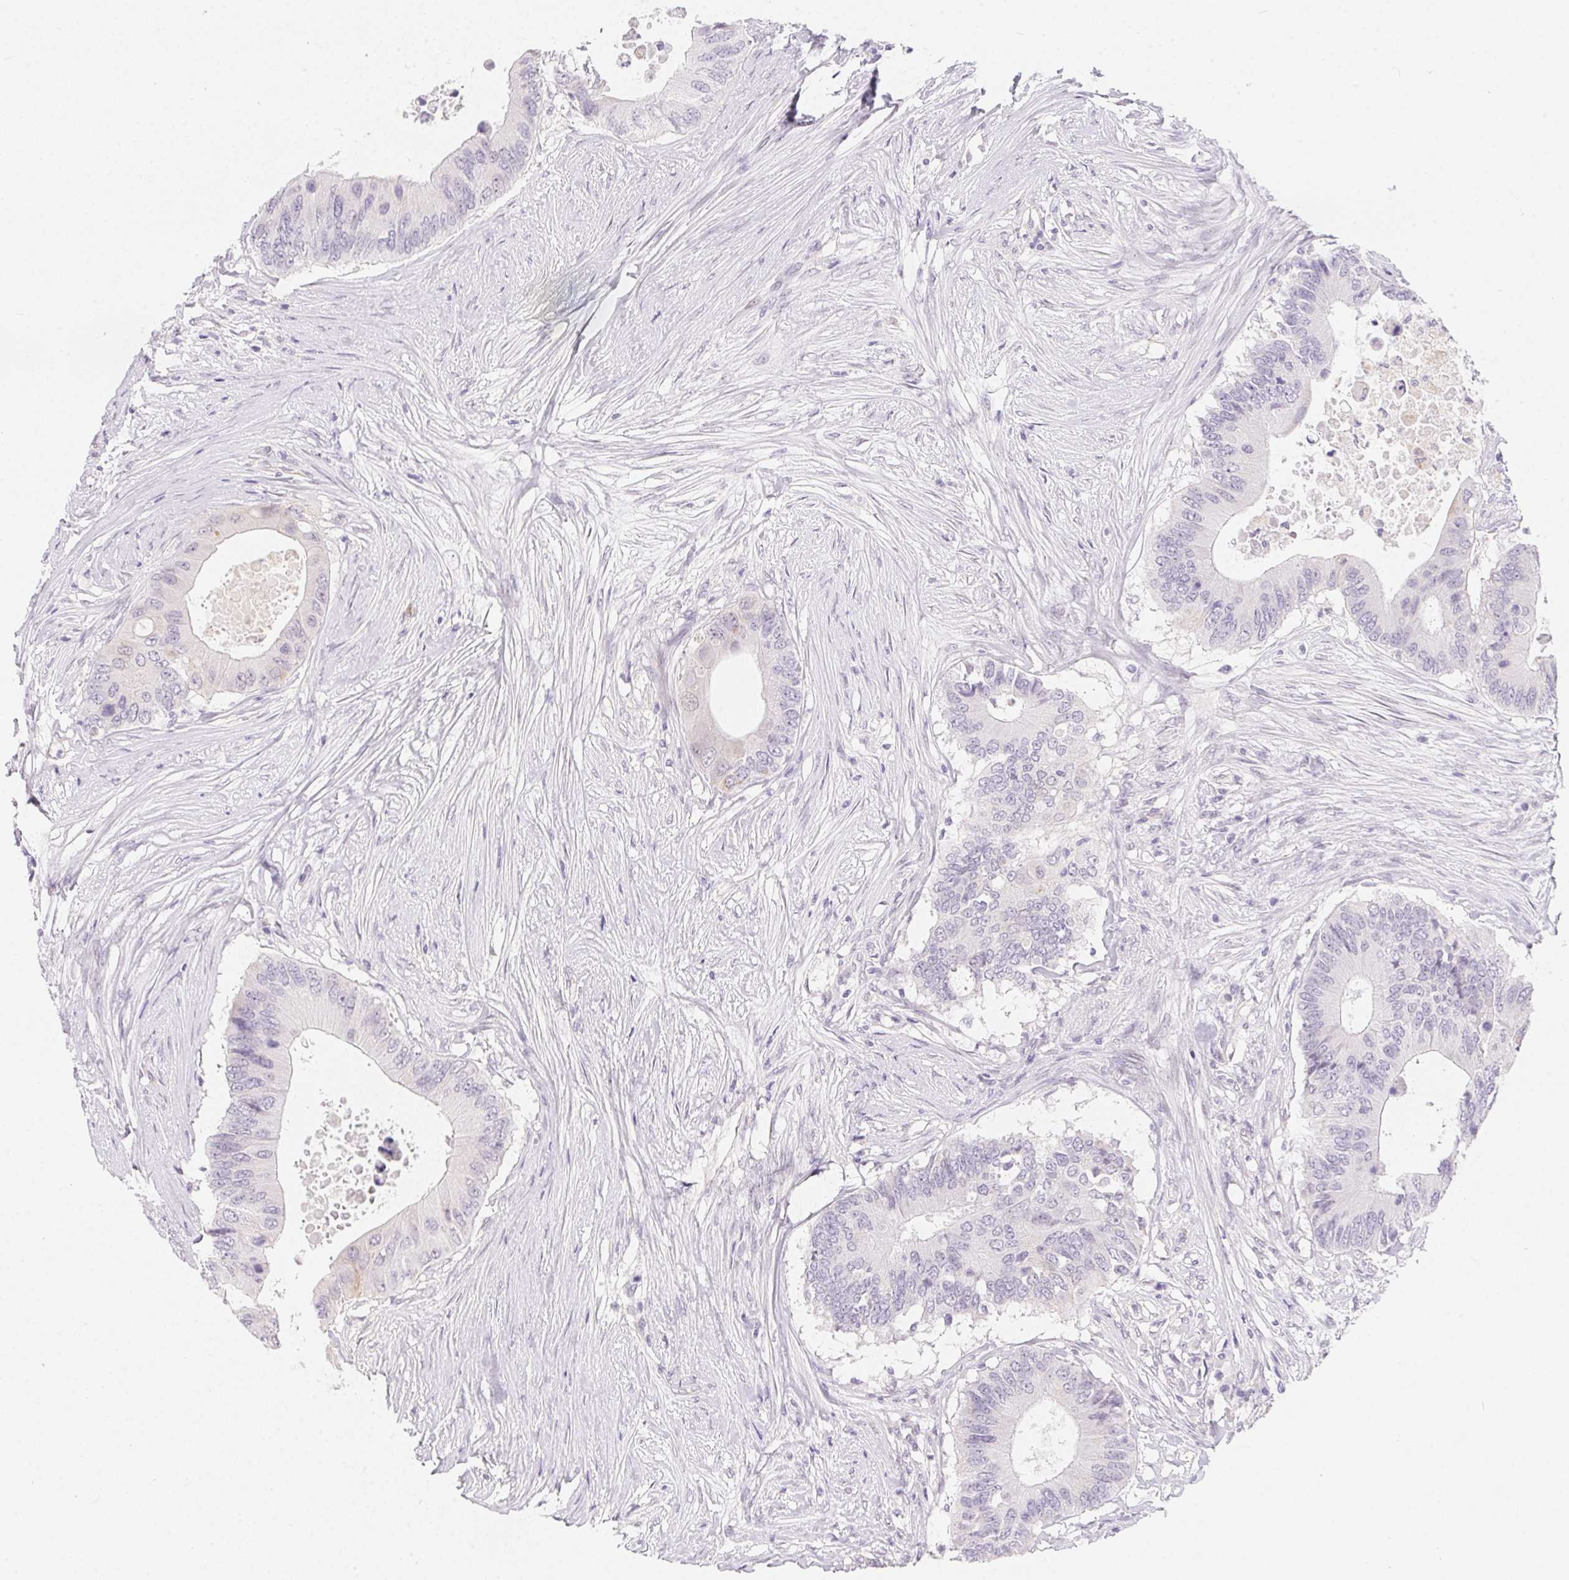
{"staining": {"intensity": "negative", "quantity": "none", "location": "none"}, "tissue": "colorectal cancer", "cell_type": "Tumor cells", "image_type": "cancer", "snomed": [{"axis": "morphology", "description": "Adenocarcinoma, NOS"}, {"axis": "topography", "description": "Colon"}], "caption": "The photomicrograph displays no significant positivity in tumor cells of colorectal cancer (adenocarcinoma).", "gene": "MORC1", "patient": {"sex": "male", "age": 71}}